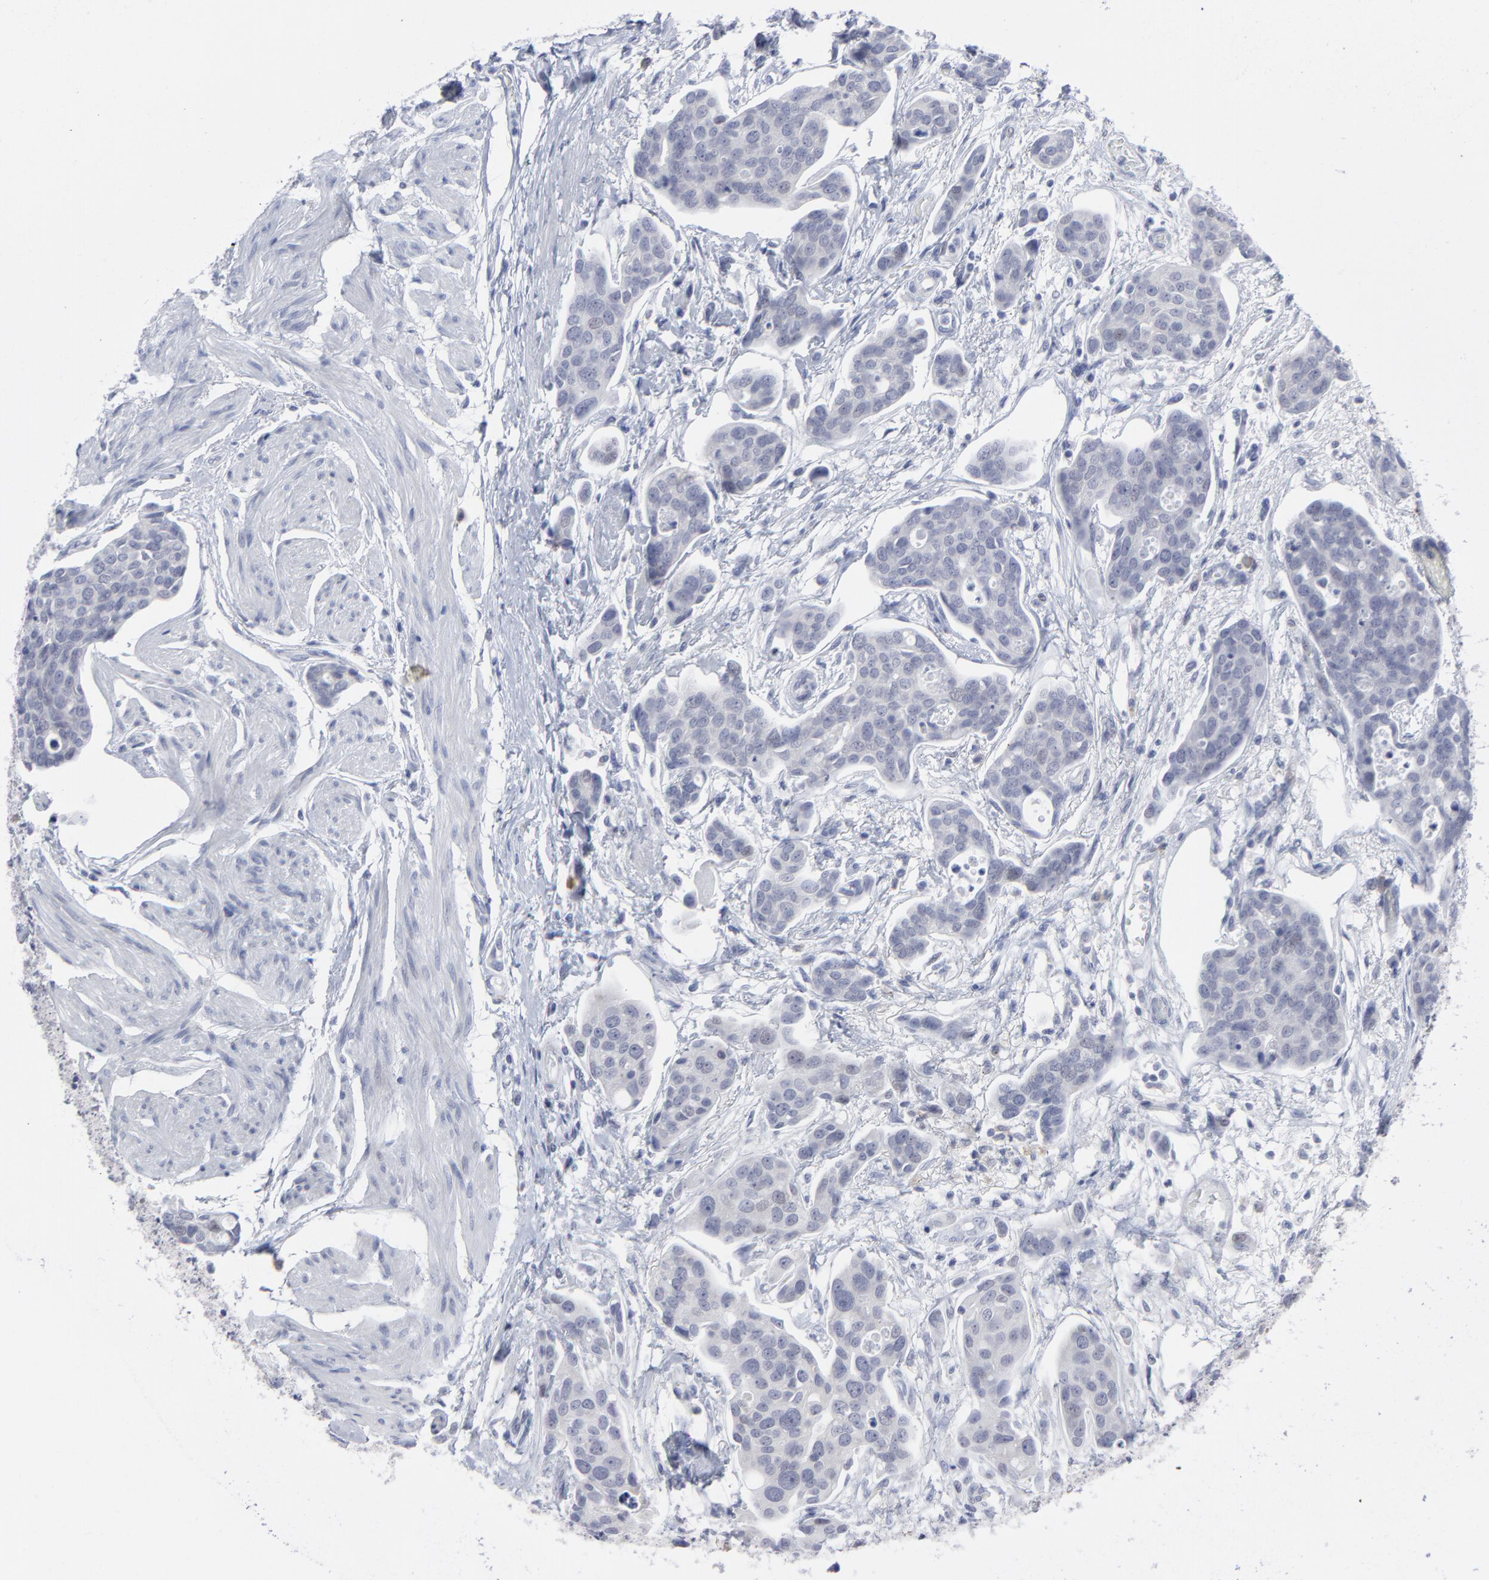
{"staining": {"intensity": "negative", "quantity": "none", "location": "none"}, "tissue": "urothelial cancer", "cell_type": "Tumor cells", "image_type": "cancer", "snomed": [{"axis": "morphology", "description": "Urothelial carcinoma, High grade"}, {"axis": "topography", "description": "Urinary bladder"}], "caption": "Immunohistochemical staining of urothelial carcinoma (high-grade) demonstrates no significant positivity in tumor cells.", "gene": "RPS24", "patient": {"sex": "male", "age": 78}}